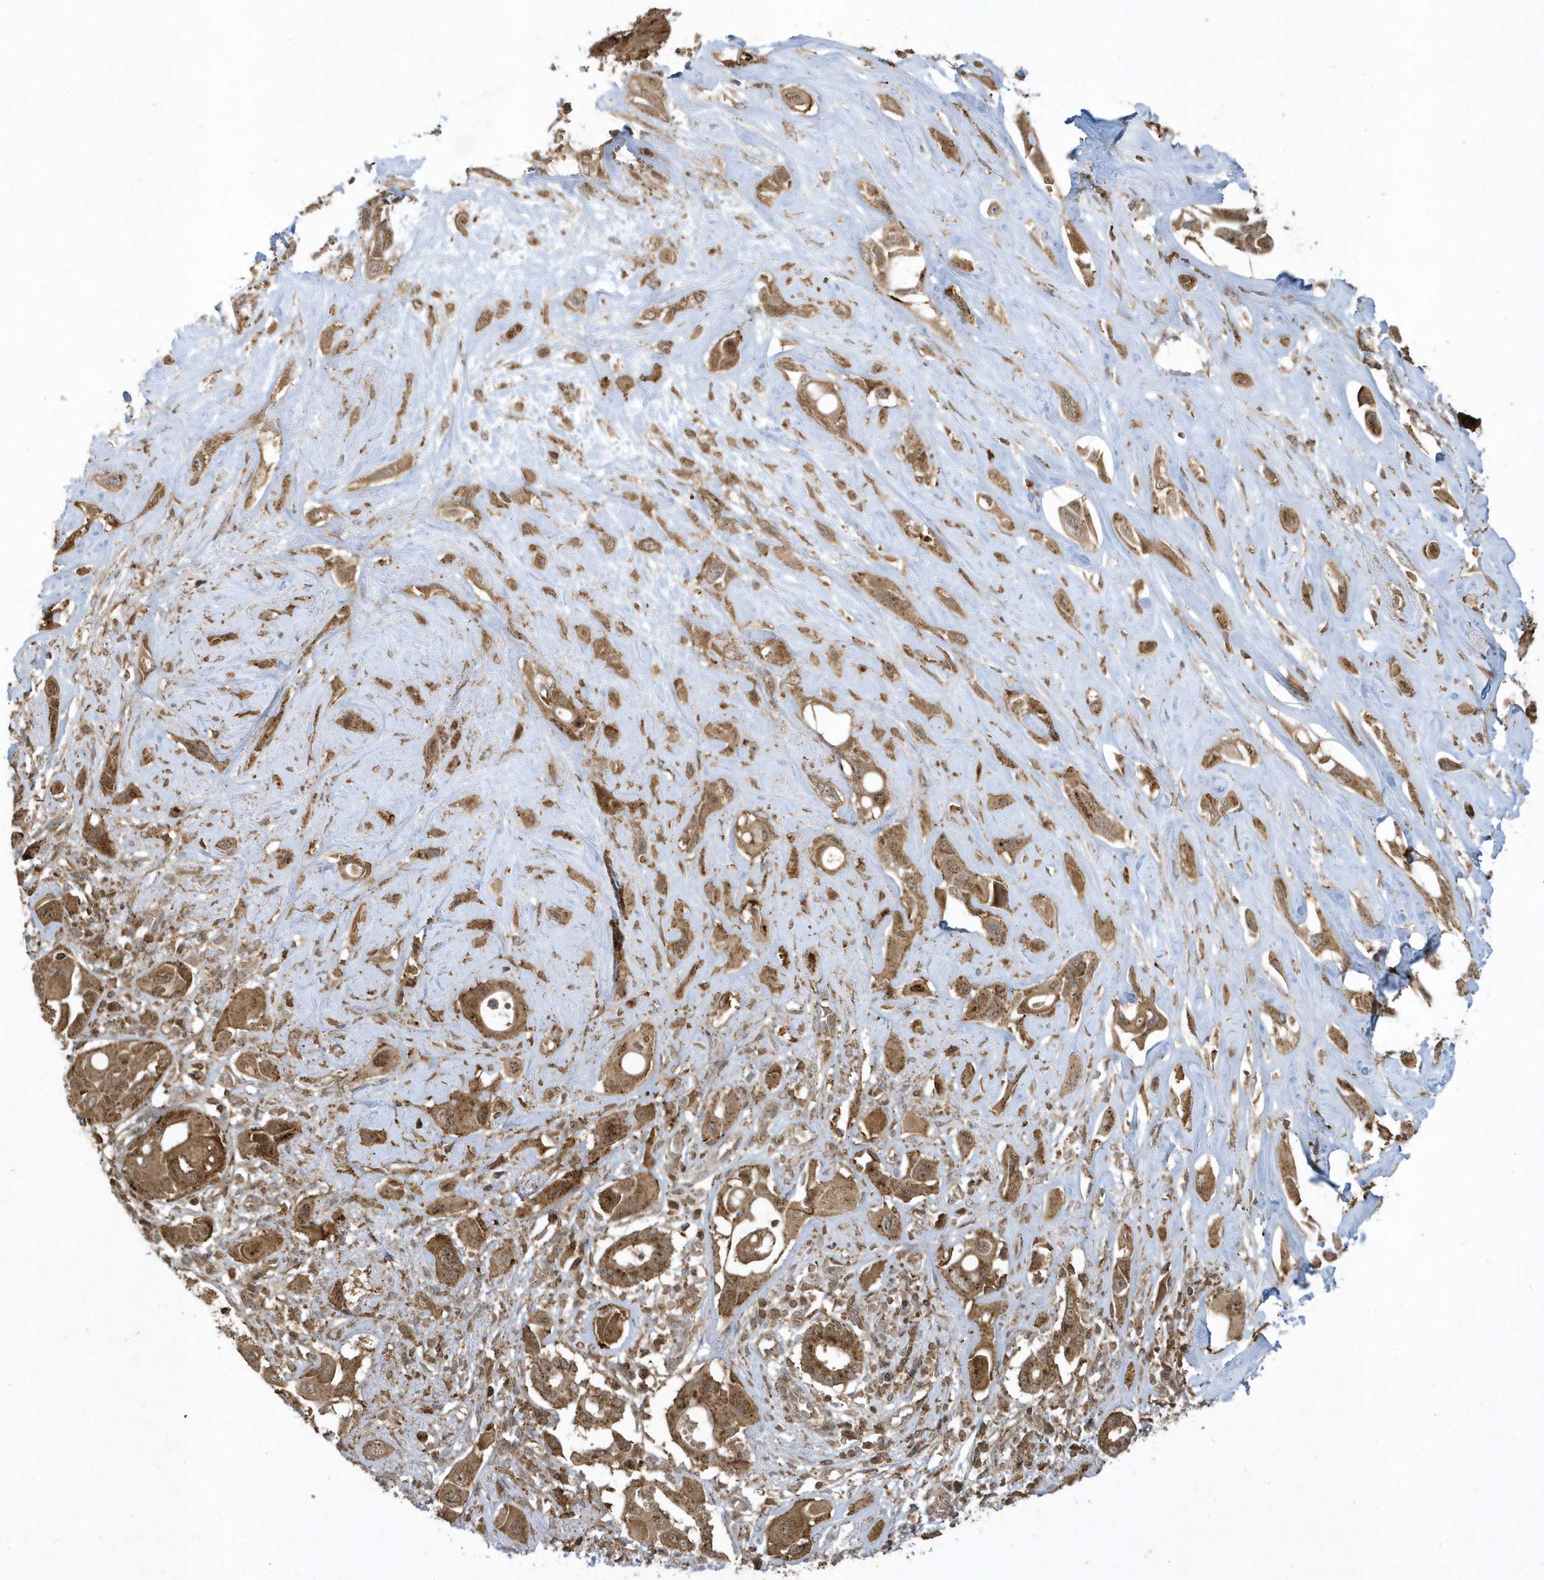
{"staining": {"intensity": "moderate", "quantity": ">75%", "location": "cytoplasmic/membranous"}, "tissue": "pancreatic cancer", "cell_type": "Tumor cells", "image_type": "cancer", "snomed": [{"axis": "morphology", "description": "Adenocarcinoma, NOS"}, {"axis": "topography", "description": "Pancreas"}], "caption": "A high-resolution micrograph shows immunohistochemistry (IHC) staining of adenocarcinoma (pancreatic), which shows moderate cytoplasmic/membranous positivity in approximately >75% of tumor cells. The protein of interest is stained brown, and the nuclei are stained in blue (DAB (3,3'-diaminobenzidine) IHC with brightfield microscopy, high magnification).", "gene": "STAMBP", "patient": {"sex": "male", "age": 68}}